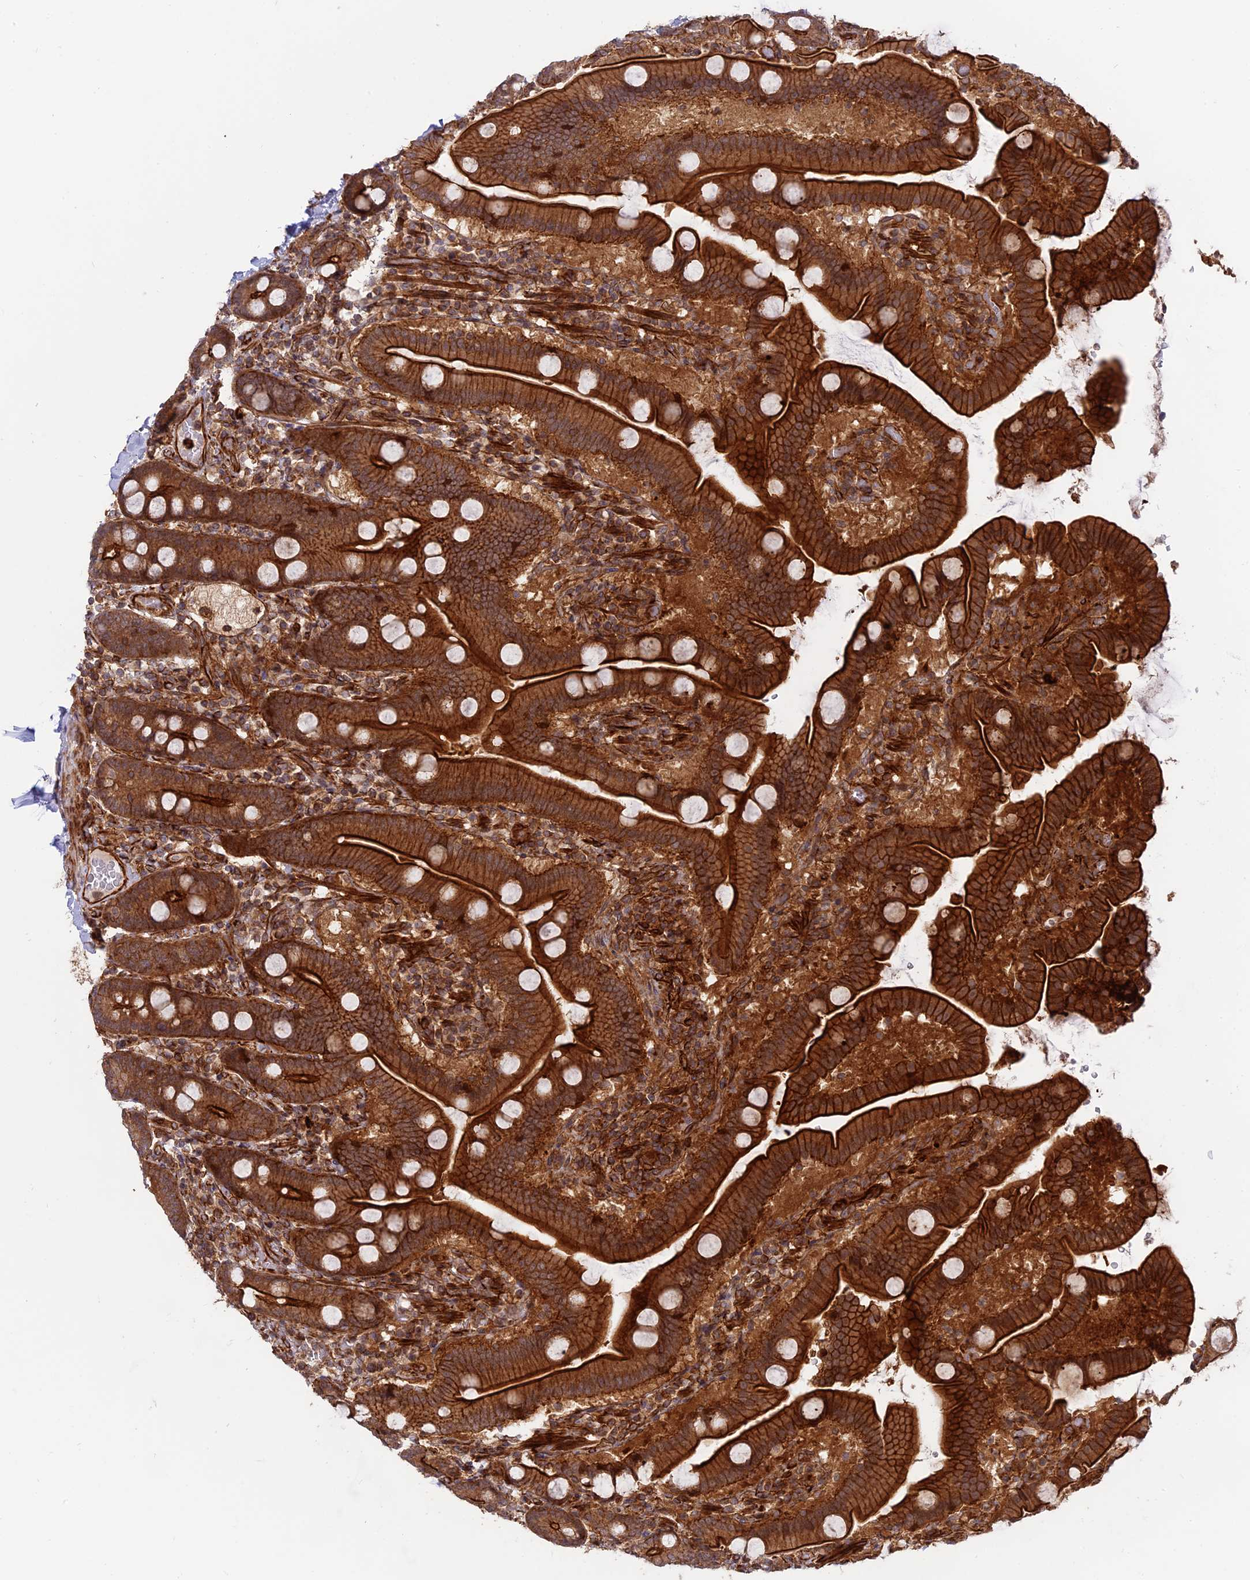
{"staining": {"intensity": "strong", "quantity": ">75%", "location": "cytoplasmic/membranous"}, "tissue": "duodenum", "cell_type": "Glandular cells", "image_type": "normal", "snomed": [{"axis": "morphology", "description": "Normal tissue, NOS"}, {"axis": "topography", "description": "Duodenum"}], "caption": "DAB immunohistochemical staining of normal duodenum demonstrates strong cytoplasmic/membranous protein staining in about >75% of glandular cells. The staining is performed using DAB (3,3'-diaminobenzidine) brown chromogen to label protein expression. The nuclei are counter-stained blue using hematoxylin.", "gene": "PHLDB3", "patient": {"sex": "male", "age": 55}}